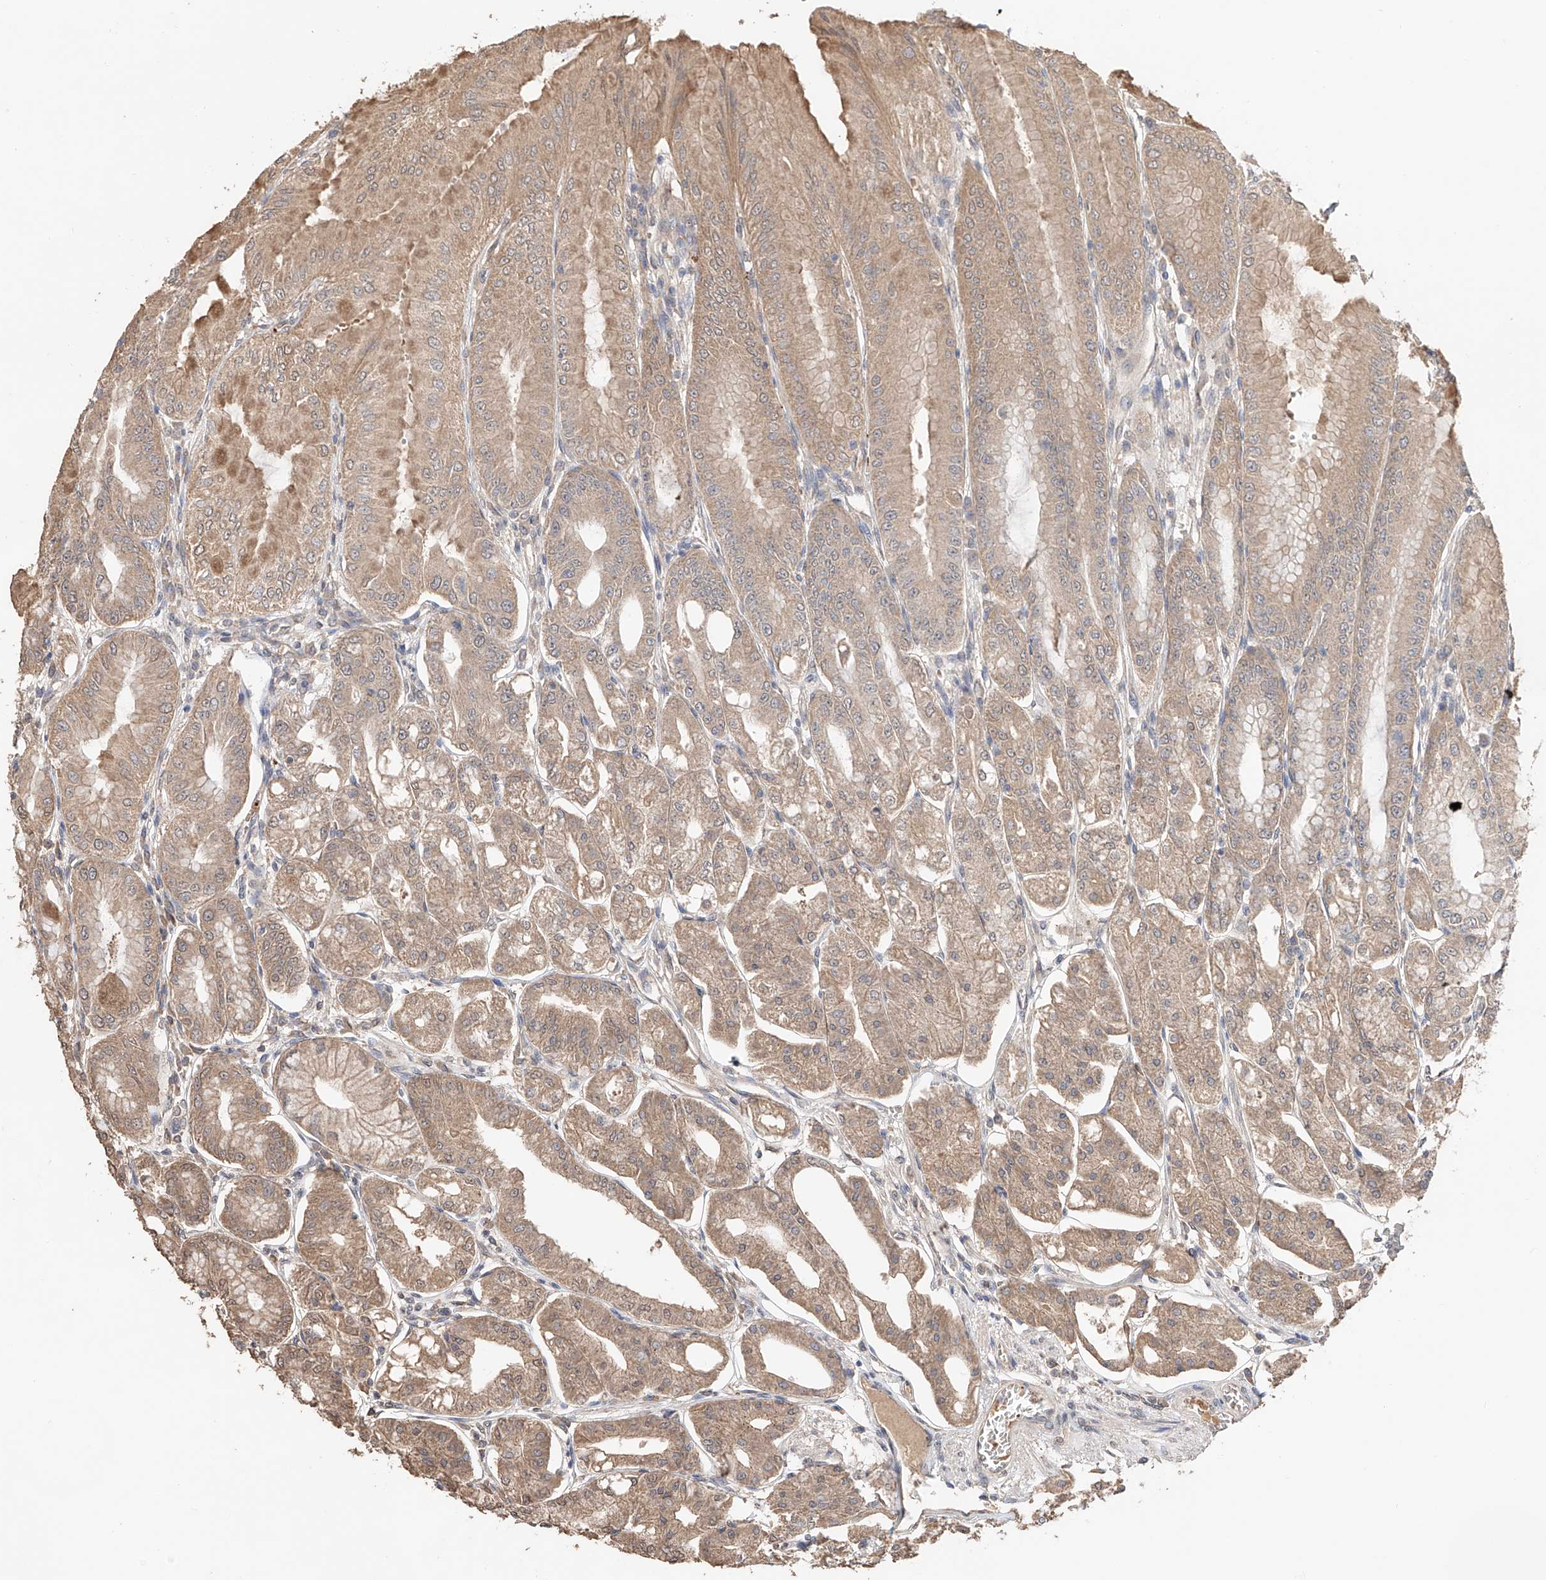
{"staining": {"intensity": "moderate", "quantity": ">75%", "location": "cytoplasmic/membranous"}, "tissue": "stomach", "cell_type": "Glandular cells", "image_type": "normal", "snomed": [{"axis": "morphology", "description": "Normal tissue, NOS"}, {"axis": "topography", "description": "Stomach, lower"}], "caption": "Normal stomach was stained to show a protein in brown. There is medium levels of moderate cytoplasmic/membranous expression in approximately >75% of glandular cells.", "gene": "ZFHX2", "patient": {"sex": "male", "age": 71}}